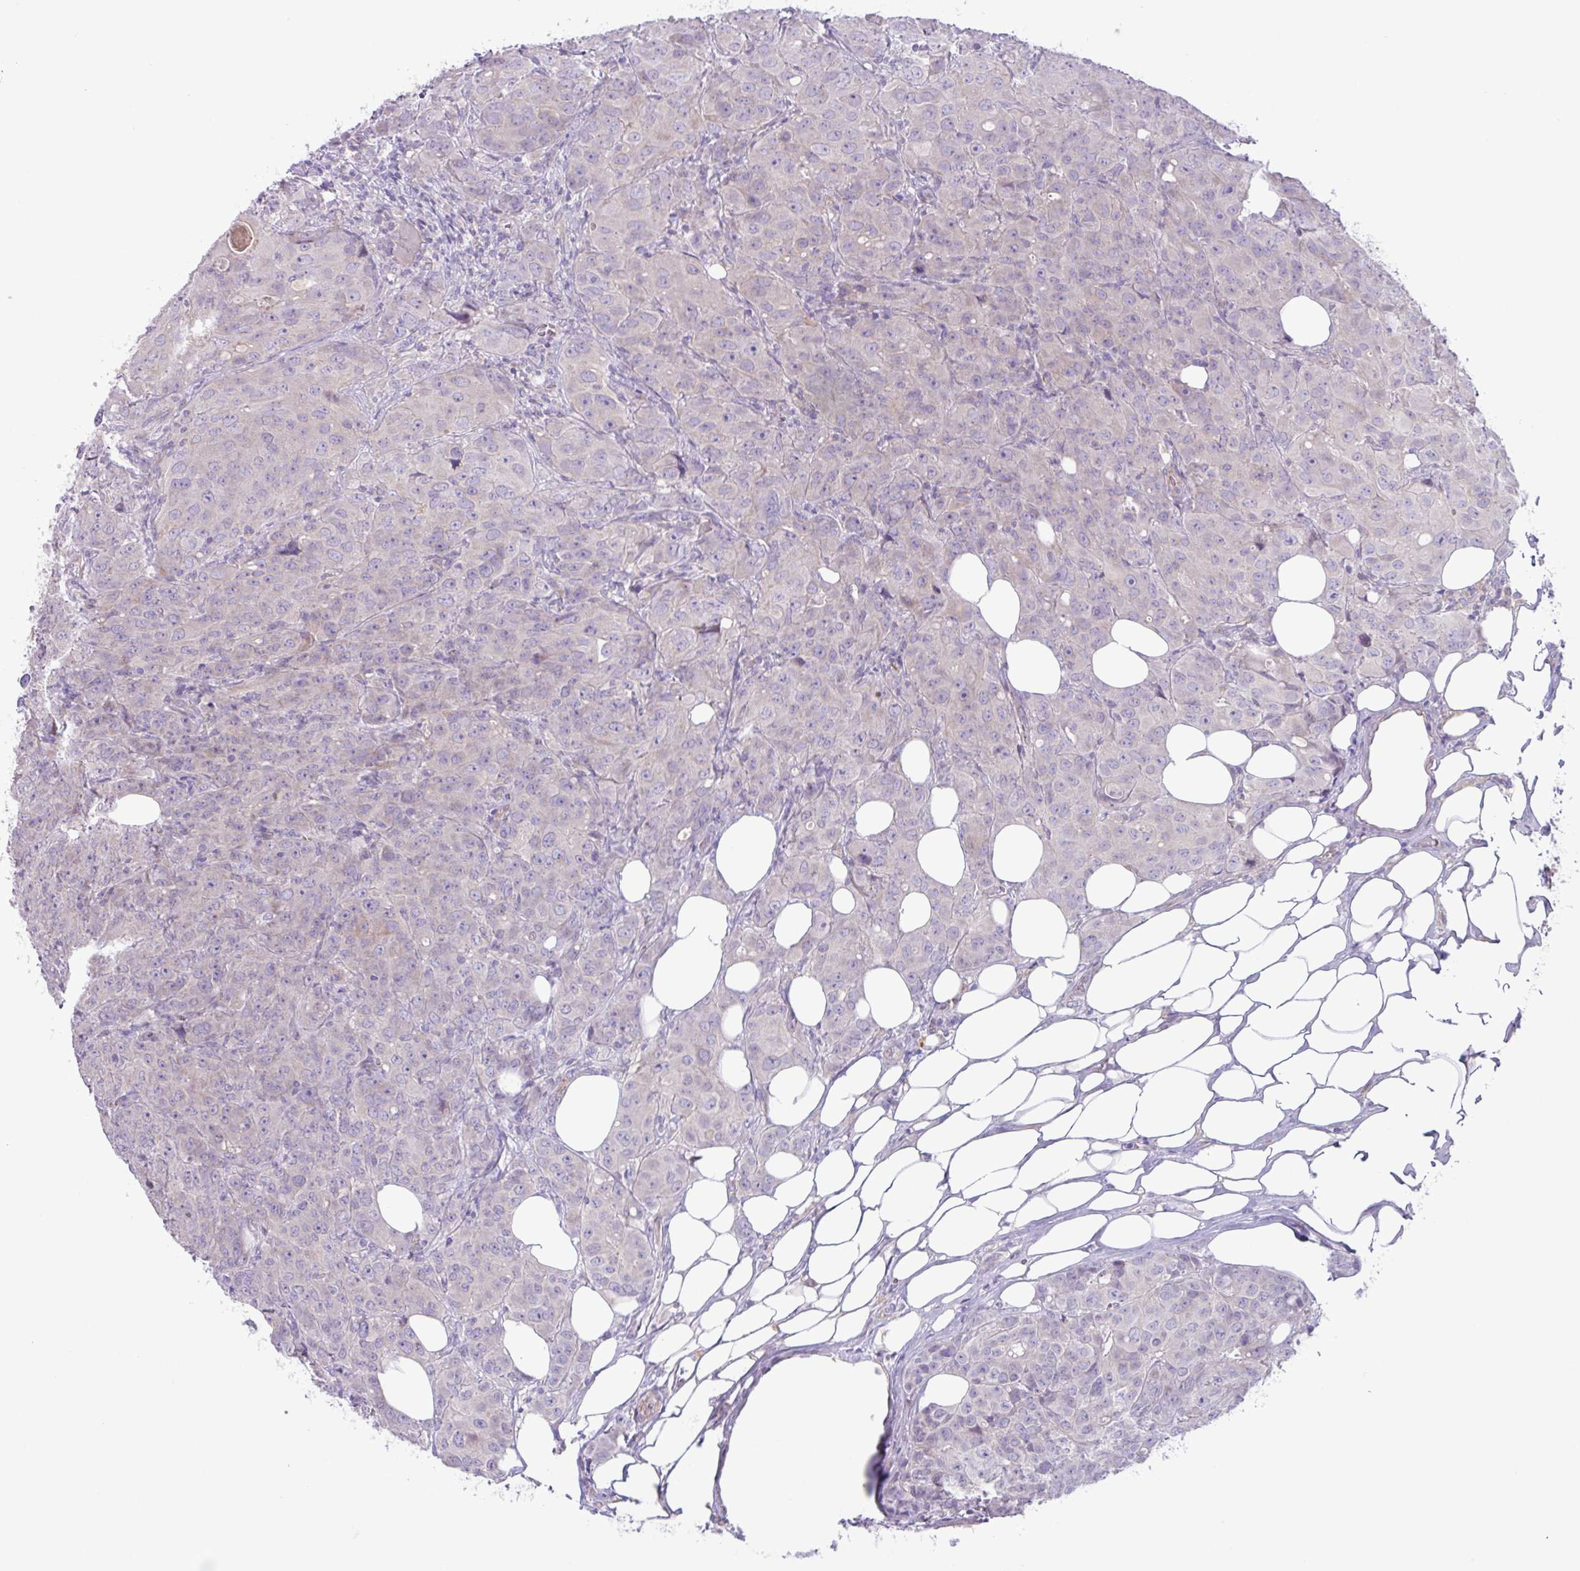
{"staining": {"intensity": "negative", "quantity": "none", "location": "none"}, "tissue": "breast cancer", "cell_type": "Tumor cells", "image_type": "cancer", "snomed": [{"axis": "morphology", "description": "Duct carcinoma"}, {"axis": "topography", "description": "Breast"}], "caption": "Immunohistochemistry micrograph of human infiltrating ductal carcinoma (breast) stained for a protein (brown), which reveals no expression in tumor cells.", "gene": "MRM2", "patient": {"sex": "female", "age": 43}}